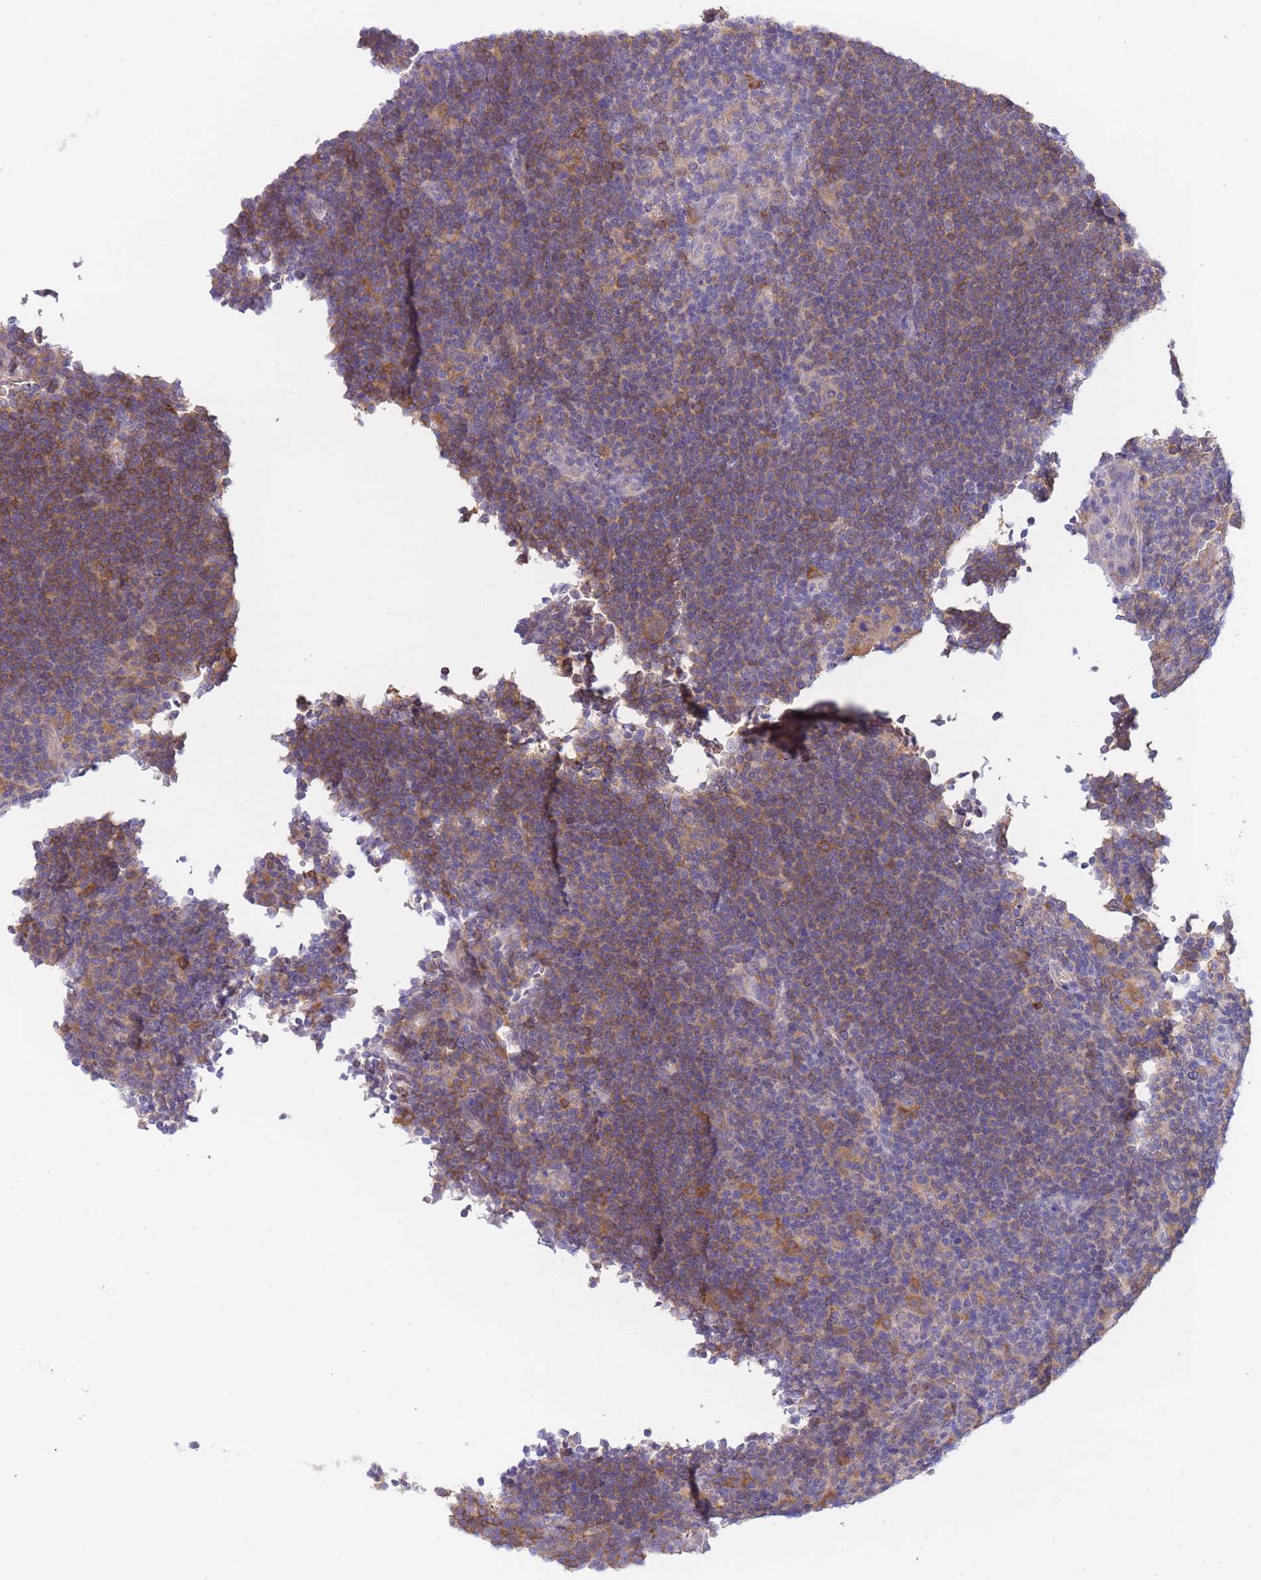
{"staining": {"intensity": "negative", "quantity": "none", "location": "none"}, "tissue": "lymphoma", "cell_type": "Tumor cells", "image_type": "cancer", "snomed": [{"axis": "morphology", "description": "Hodgkin's disease, NOS"}, {"axis": "topography", "description": "Lymph node"}], "caption": "Tumor cells show no significant staining in Hodgkin's disease.", "gene": "NAMPT", "patient": {"sex": "female", "age": 57}}